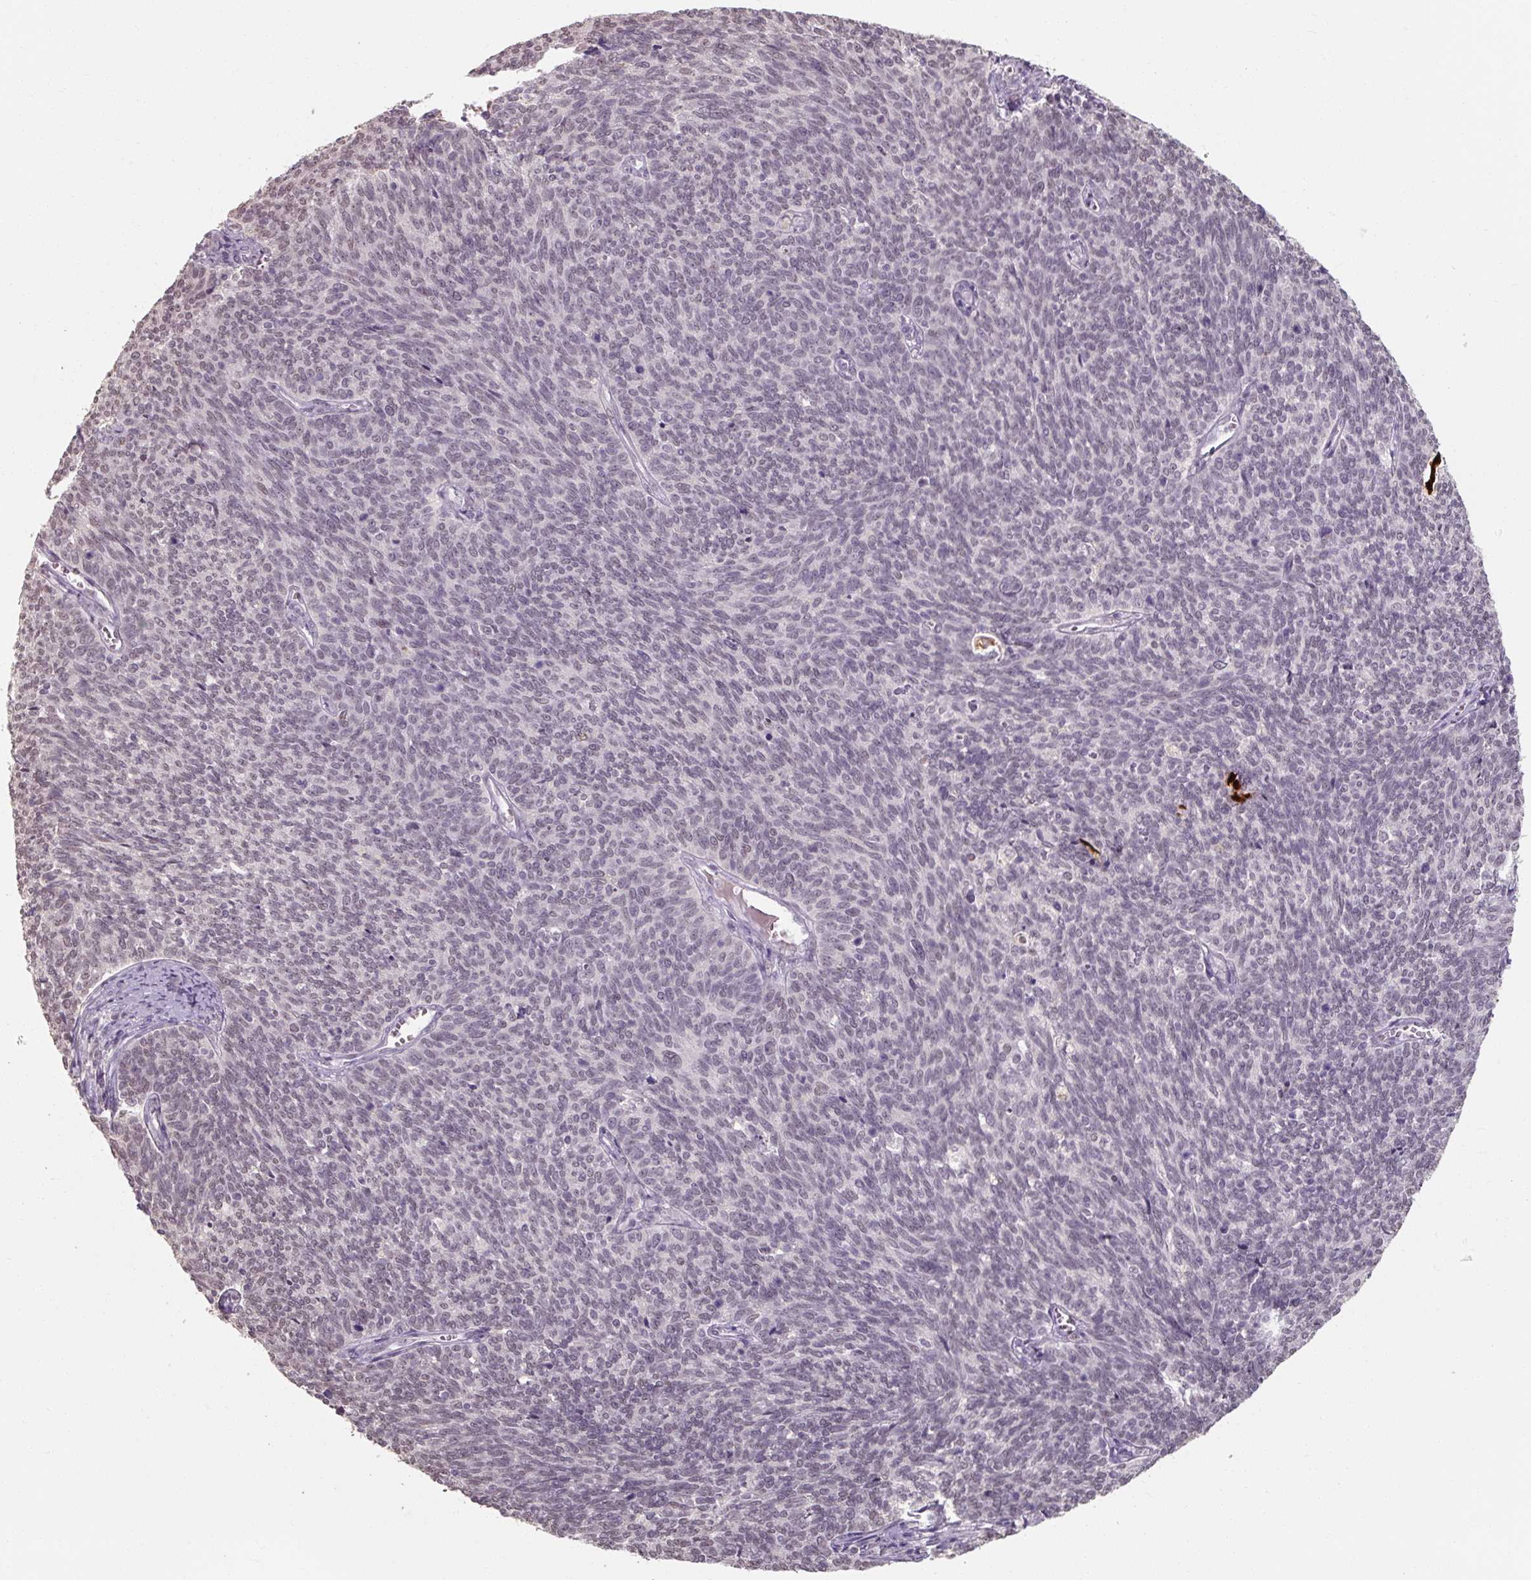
{"staining": {"intensity": "negative", "quantity": "none", "location": "none"}, "tissue": "cervical cancer", "cell_type": "Tumor cells", "image_type": "cancer", "snomed": [{"axis": "morphology", "description": "Squamous cell carcinoma, NOS"}, {"axis": "topography", "description": "Cervix"}], "caption": "Immunohistochemistry histopathology image of squamous cell carcinoma (cervical) stained for a protein (brown), which reveals no expression in tumor cells.", "gene": "ZFTRAF1", "patient": {"sex": "female", "age": 39}}